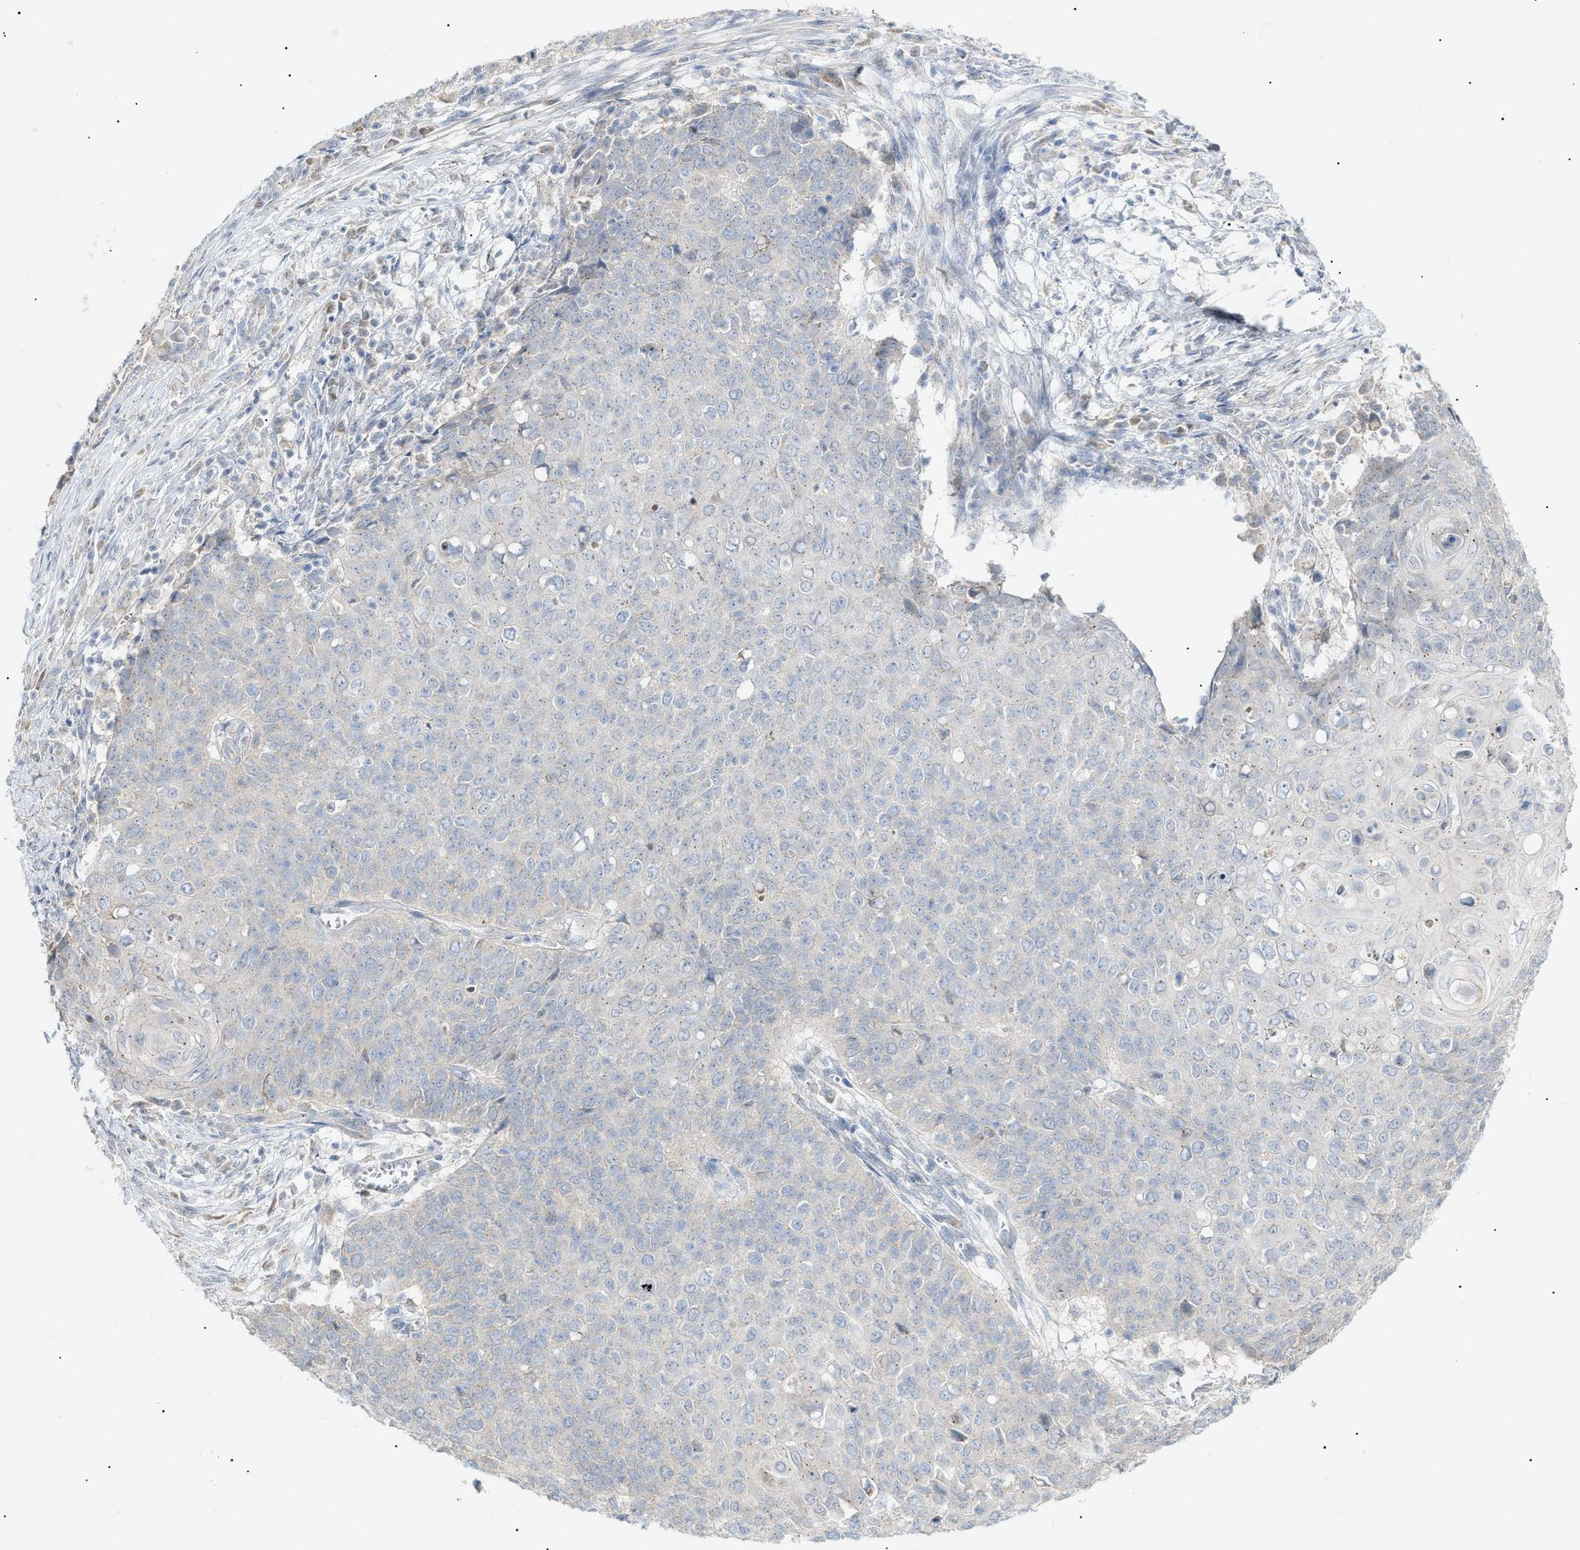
{"staining": {"intensity": "negative", "quantity": "none", "location": "none"}, "tissue": "cervical cancer", "cell_type": "Tumor cells", "image_type": "cancer", "snomed": [{"axis": "morphology", "description": "Squamous cell carcinoma, NOS"}, {"axis": "topography", "description": "Cervix"}], "caption": "A micrograph of human cervical cancer (squamous cell carcinoma) is negative for staining in tumor cells.", "gene": "SLC25A31", "patient": {"sex": "female", "age": 39}}